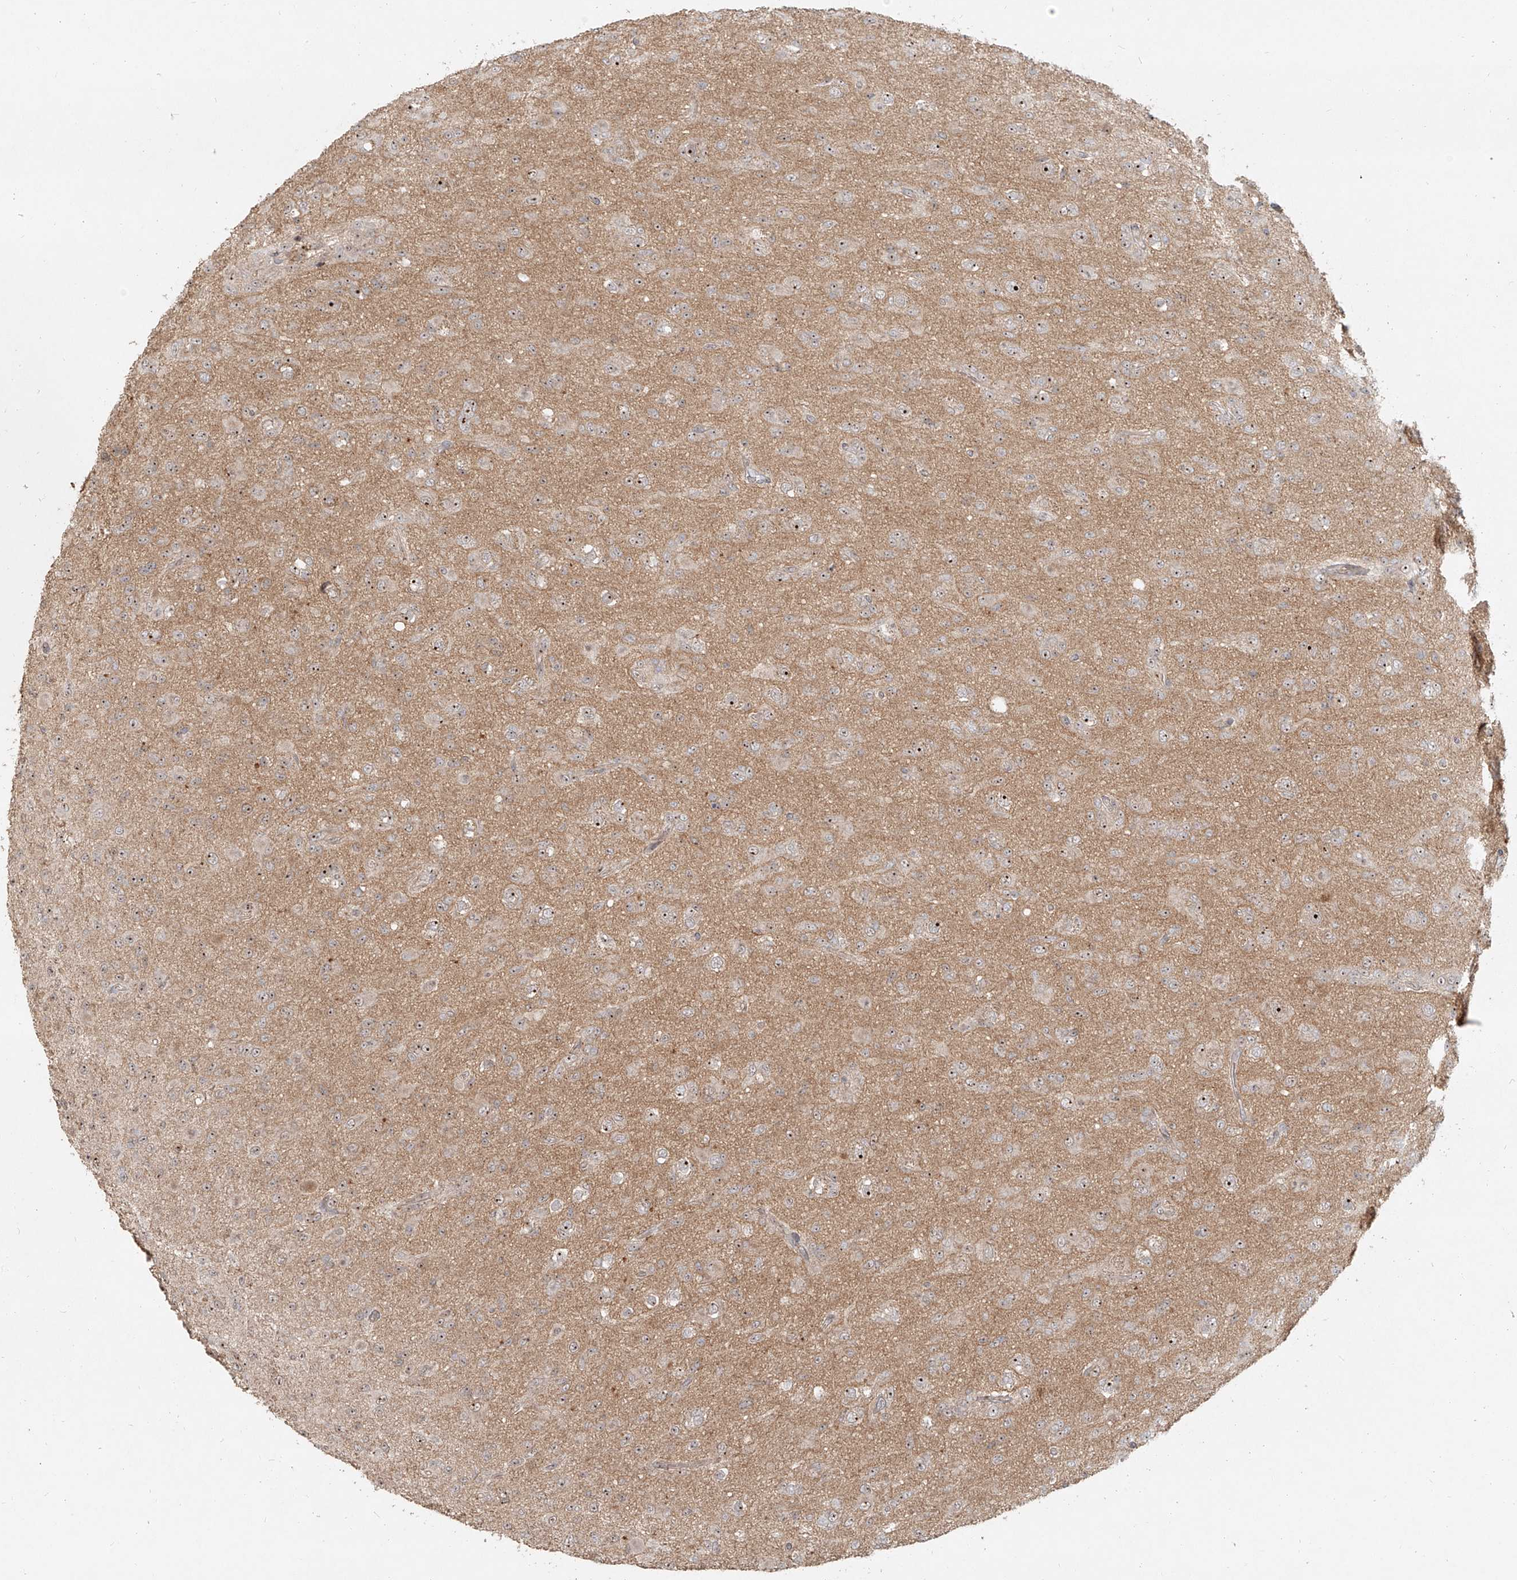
{"staining": {"intensity": "weak", "quantity": "25%-75%", "location": "cytoplasmic/membranous,nuclear"}, "tissue": "glioma", "cell_type": "Tumor cells", "image_type": "cancer", "snomed": [{"axis": "morphology", "description": "Glioma, malignant, Low grade"}, {"axis": "topography", "description": "Brain"}], "caption": "Malignant glioma (low-grade) tissue exhibits weak cytoplasmic/membranous and nuclear positivity in about 25%-75% of tumor cells, visualized by immunohistochemistry. (DAB (3,3'-diaminobenzidine) IHC with brightfield microscopy, high magnification).", "gene": "BYSL", "patient": {"sex": "male", "age": 65}}